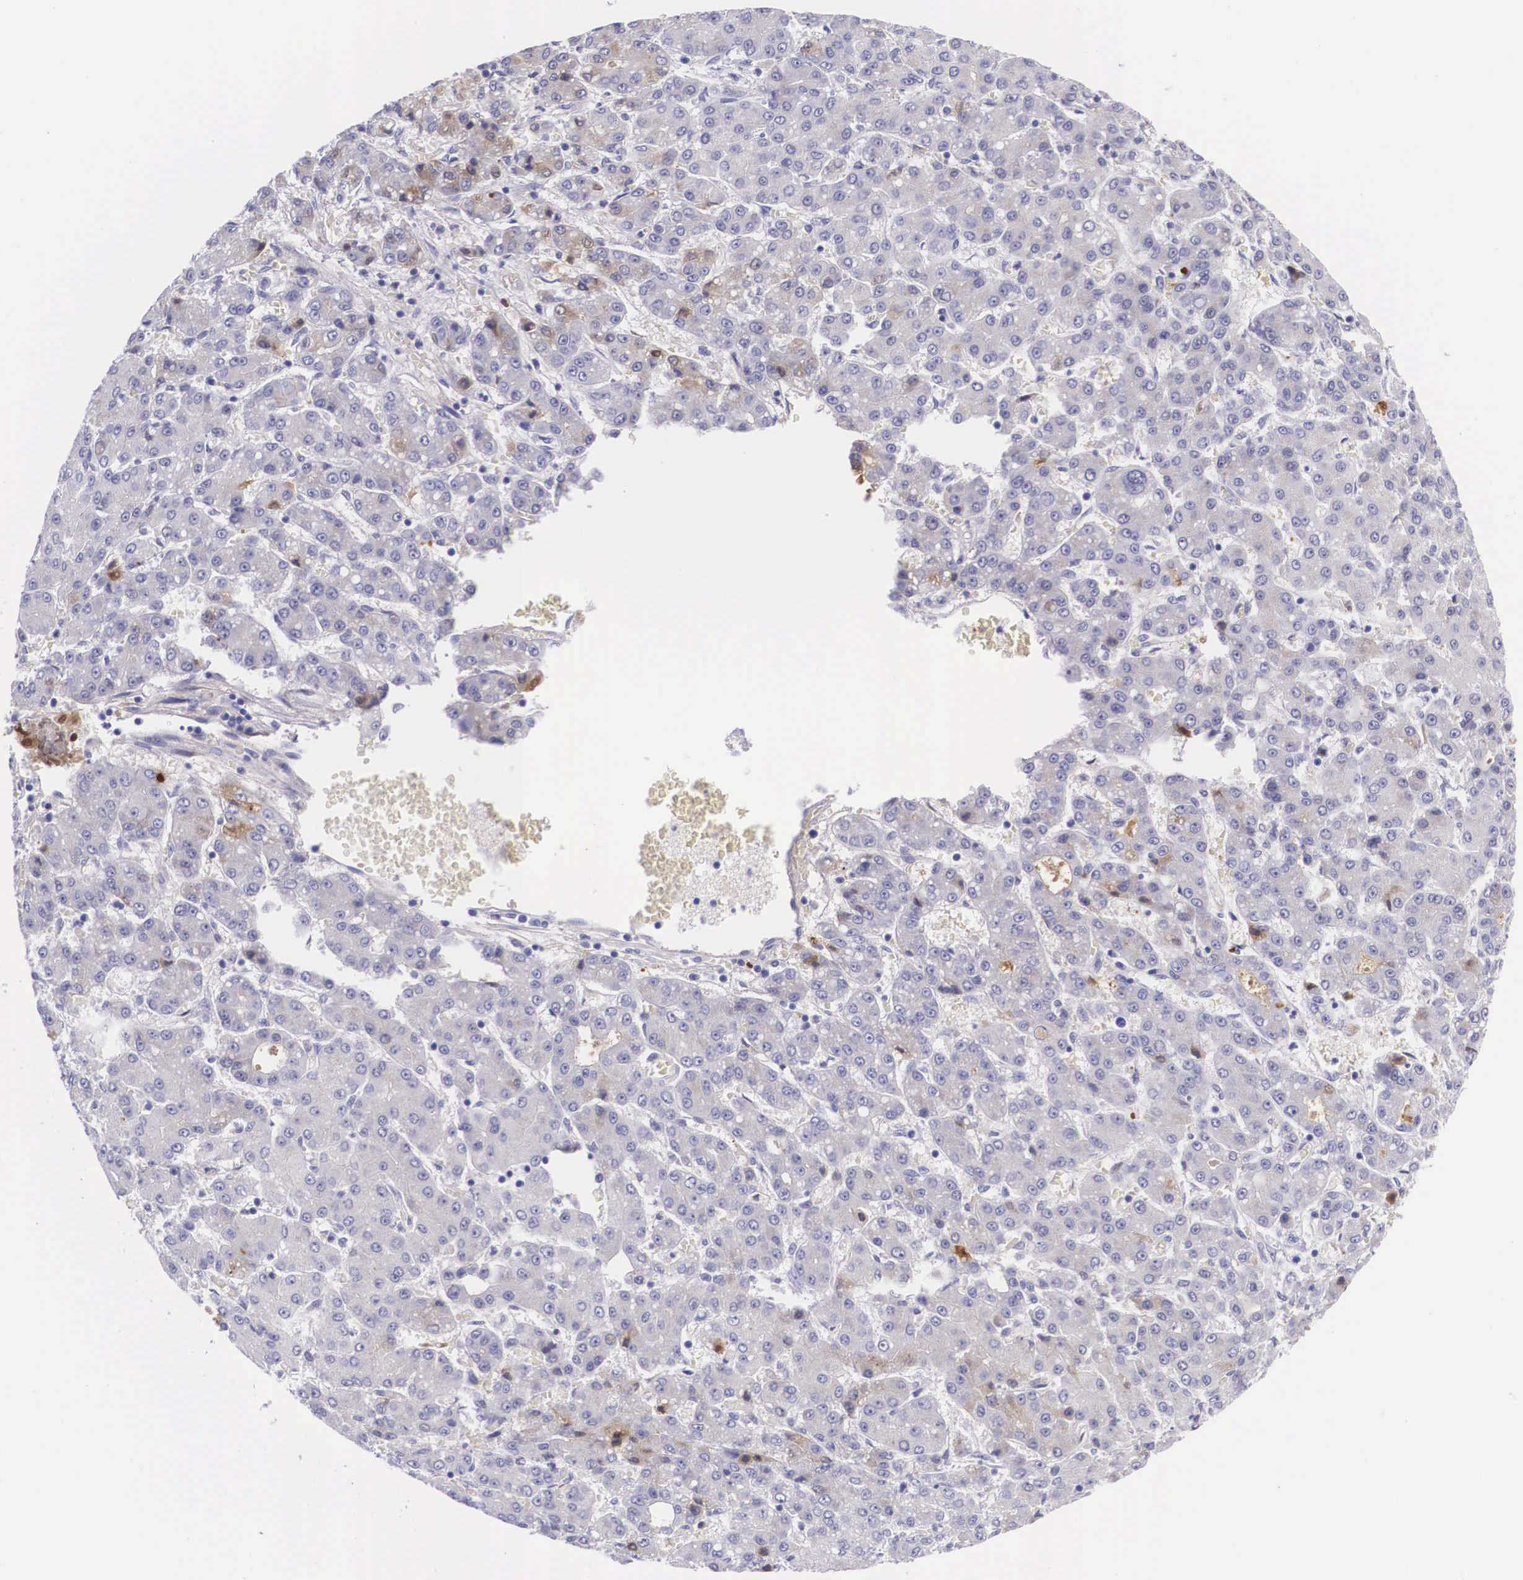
{"staining": {"intensity": "weak", "quantity": "25%-75%", "location": "cytoplasmic/membranous"}, "tissue": "liver cancer", "cell_type": "Tumor cells", "image_type": "cancer", "snomed": [{"axis": "morphology", "description": "Carcinoma, Hepatocellular, NOS"}, {"axis": "topography", "description": "Liver"}], "caption": "DAB immunohistochemical staining of liver hepatocellular carcinoma reveals weak cytoplasmic/membranous protein staining in approximately 25%-75% of tumor cells.", "gene": "PLG", "patient": {"sex": "male", "age": 69}}